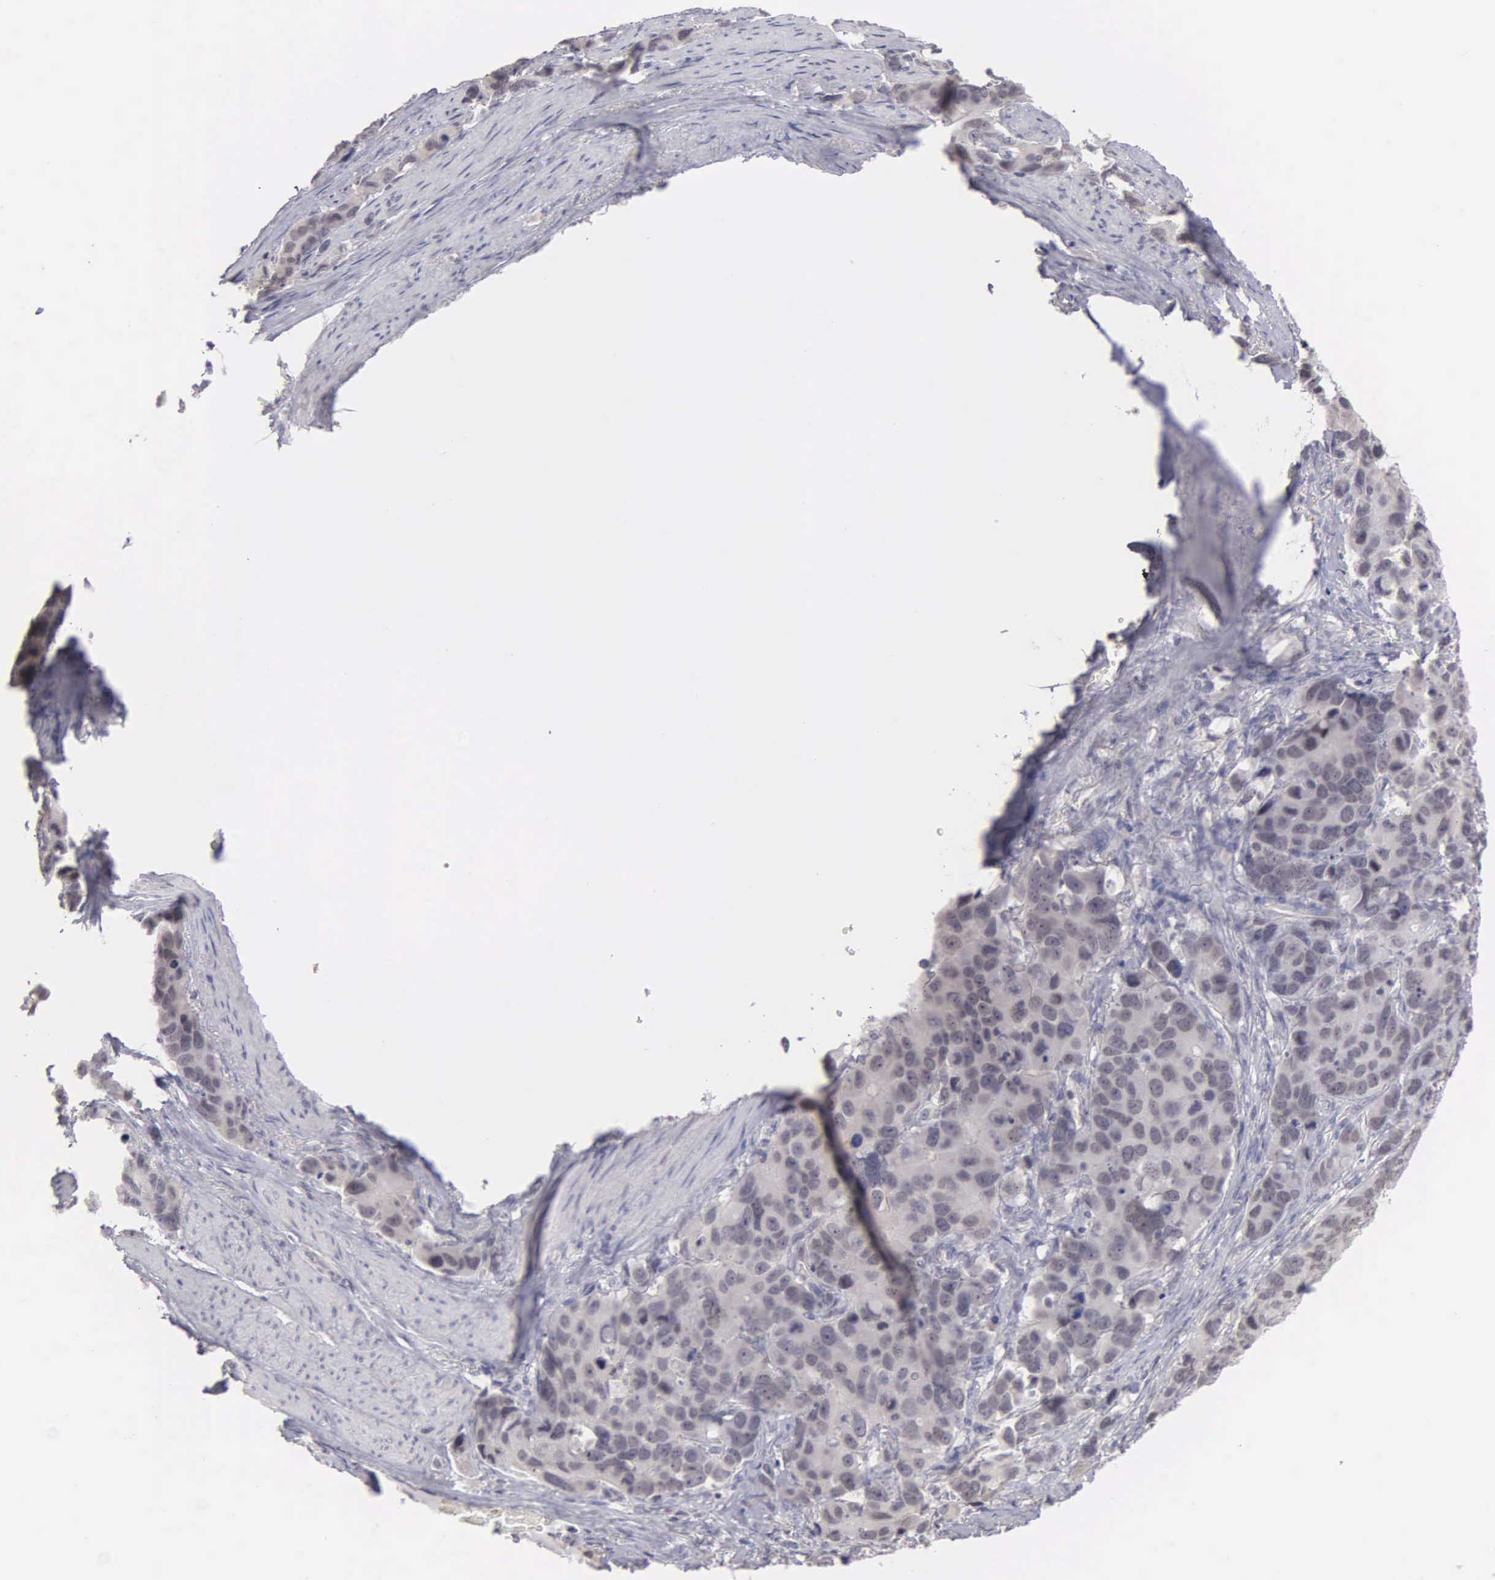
{"staining": {"intensity": "negative", "quantity": "none", "location": "none"}, "tissue": "stomach cancer", "cell_type": "Tumor cells", "image_type": "cancer", "snomed": [{"axis": "morphology", "description": "Adenocarcinoma, NOS"}, {"axis": "topography", "description": "Stomach, upper"}], "caption": "IHC micrograph of human stomach adenocarcinoma stained for a protein (brown), which exhibits no positivity in tumor cells. Nuclei are stained in blue.", "gene": "BRD1", "patient": {"sex": "male", "age": 71}}